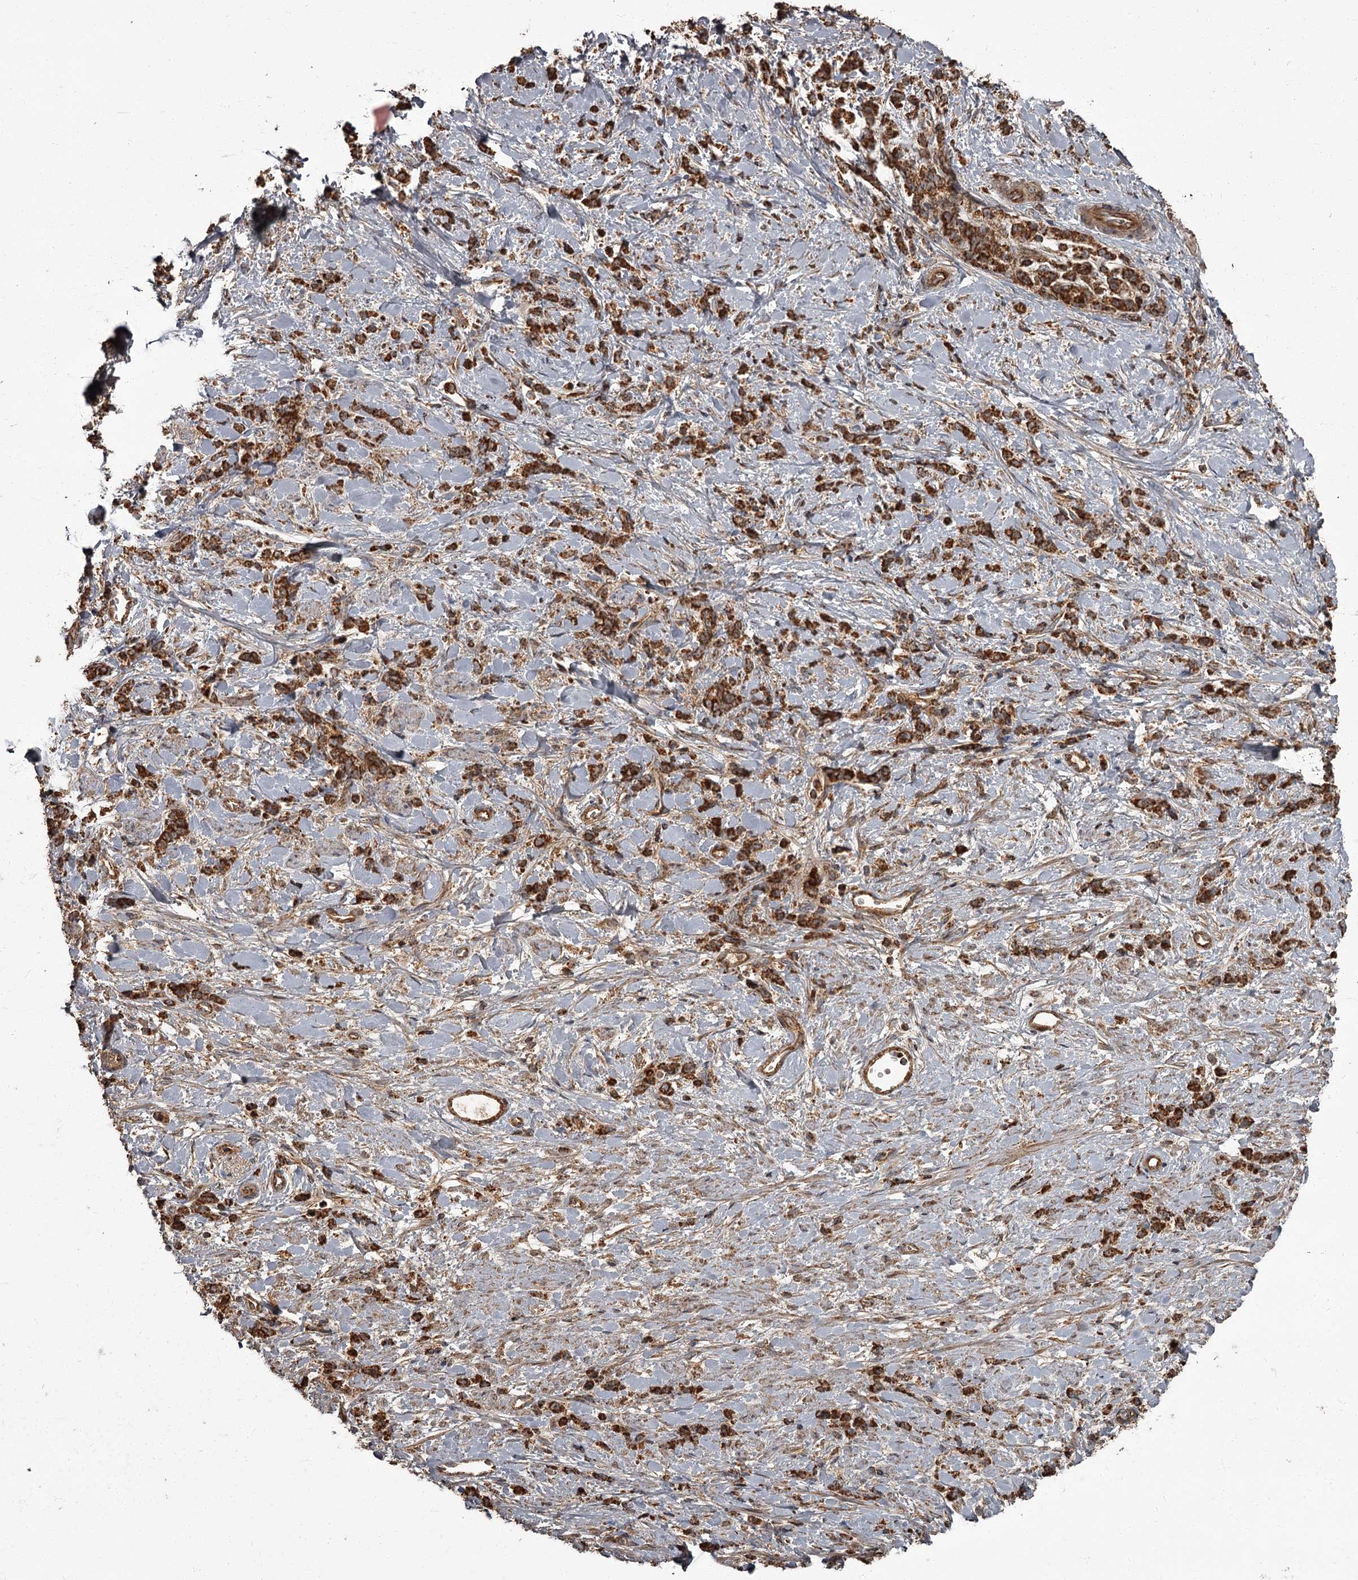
{"staining": {"intensity": "strong", "quantity": ">75%", "location": "cytoplasmic/membranous"}, "tissue": "stomach cancer", "cell_type": "Tumor cells", "image_type": "cancer", "snomed": [{"axis": "morphology", "description": "Adenocarcinoma, NOS"}, {"axis": "topography", "description": "Stomach"}], "caption": "Stomach cancer tissue shows strong cytoplasmic/membranous staining in approximately >75% of tumor cells Immunohistochemistry (ihc) stains the protein of interest in brown and the nuclei are stained blue.", "gene": "THAP9", "patient": {"sex": "female", "age": 60}}